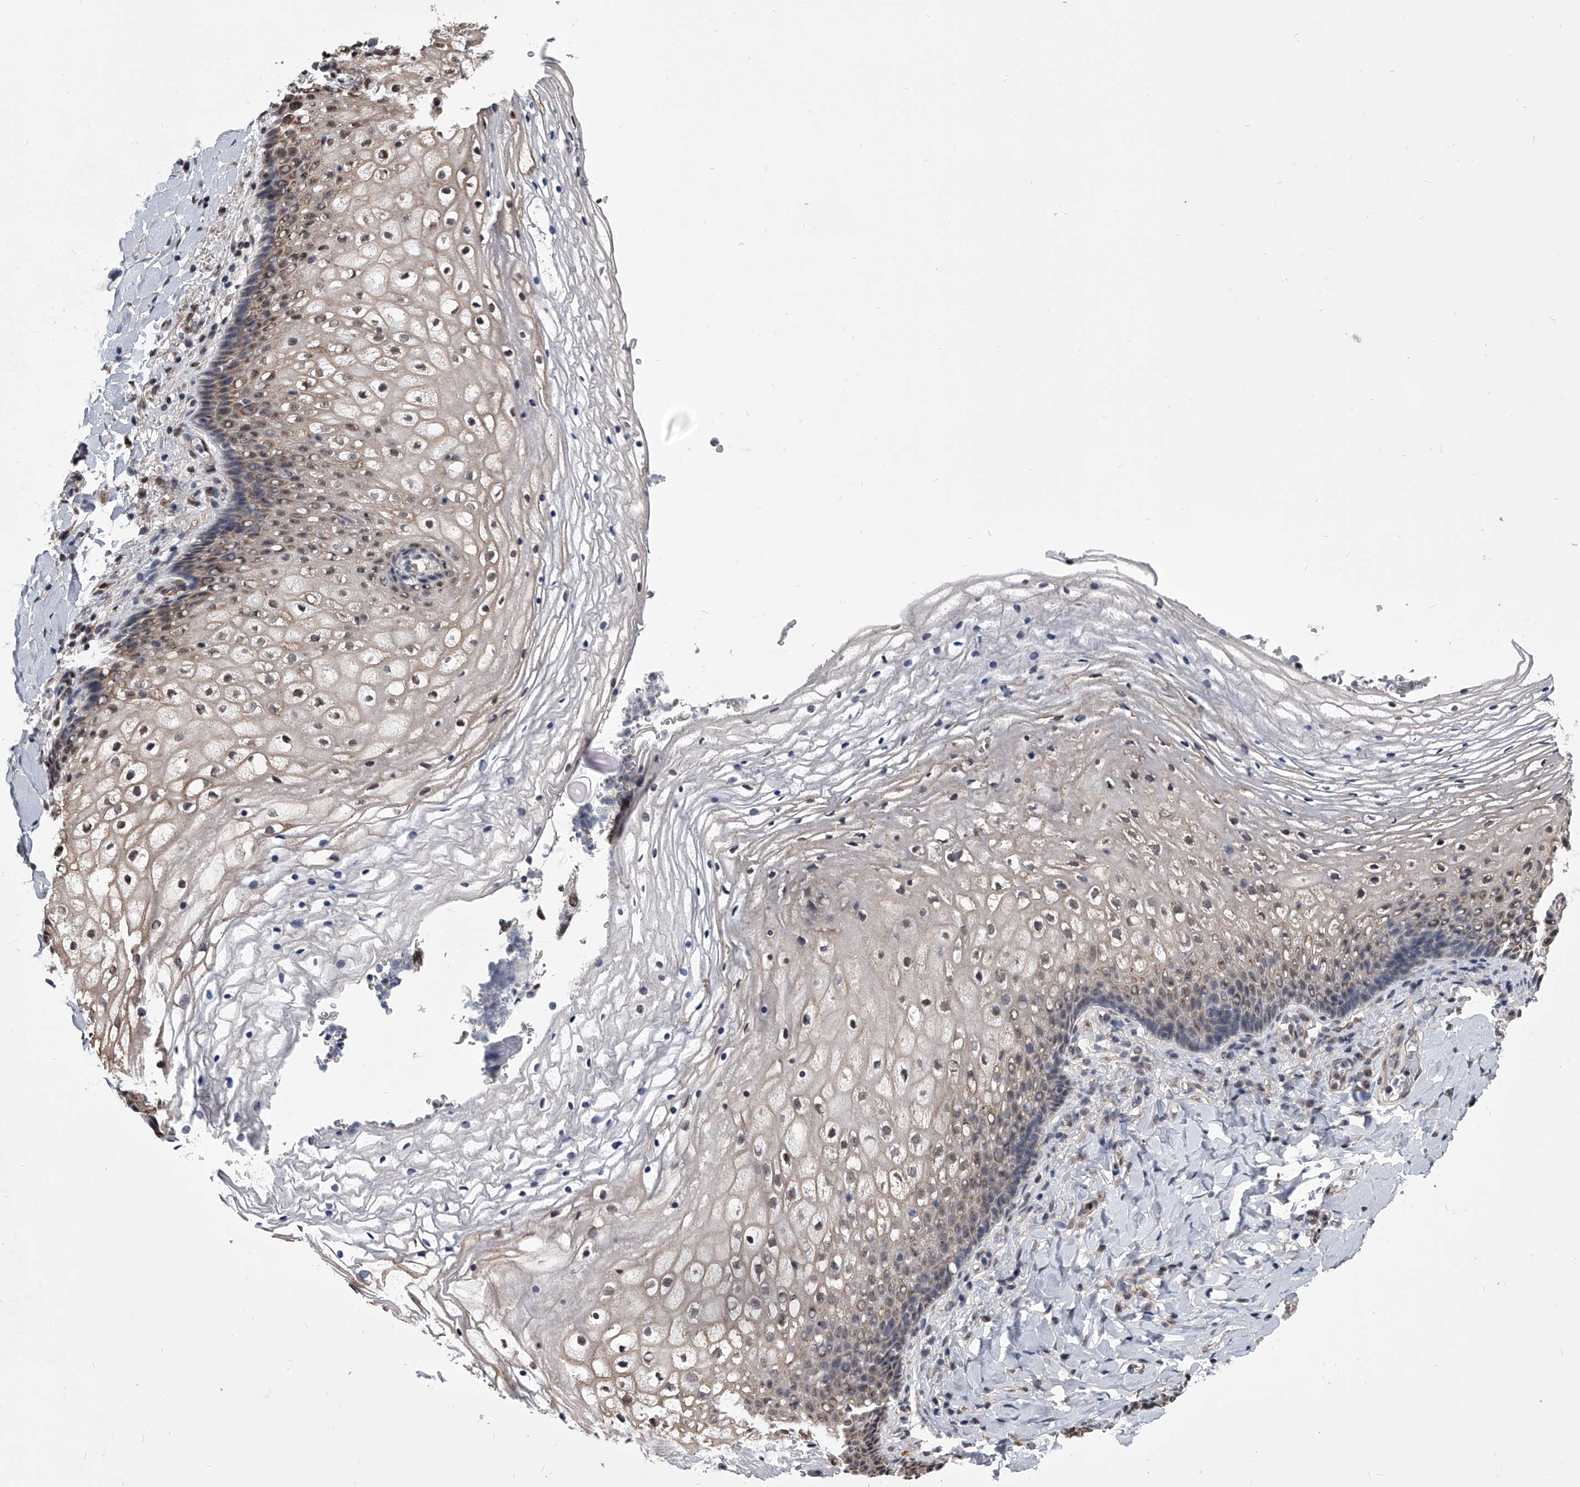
{"staining": {"intensity": "weak", "quantity": "25%-75%", "location": "cytoplasmic/membranous,nuclear"}, "tissue": "vagina", "cell_type": "Squamous epithelial cells", "image_type": "normal", "snomed": [{"axis": "morphology", "description": "Normal tissue, NOS"}, {"axis": "topography", "description": "Vagina"}], "caption": "Immunohistochemical staining of unremarkable vagina displays low levels of weak cytoplasmic/membranous,nuclear positivity in about 25%-75% of squamous epithelial cells.", "gene": "ZNF76", "patient": {"sex": "female", "age": 60}}